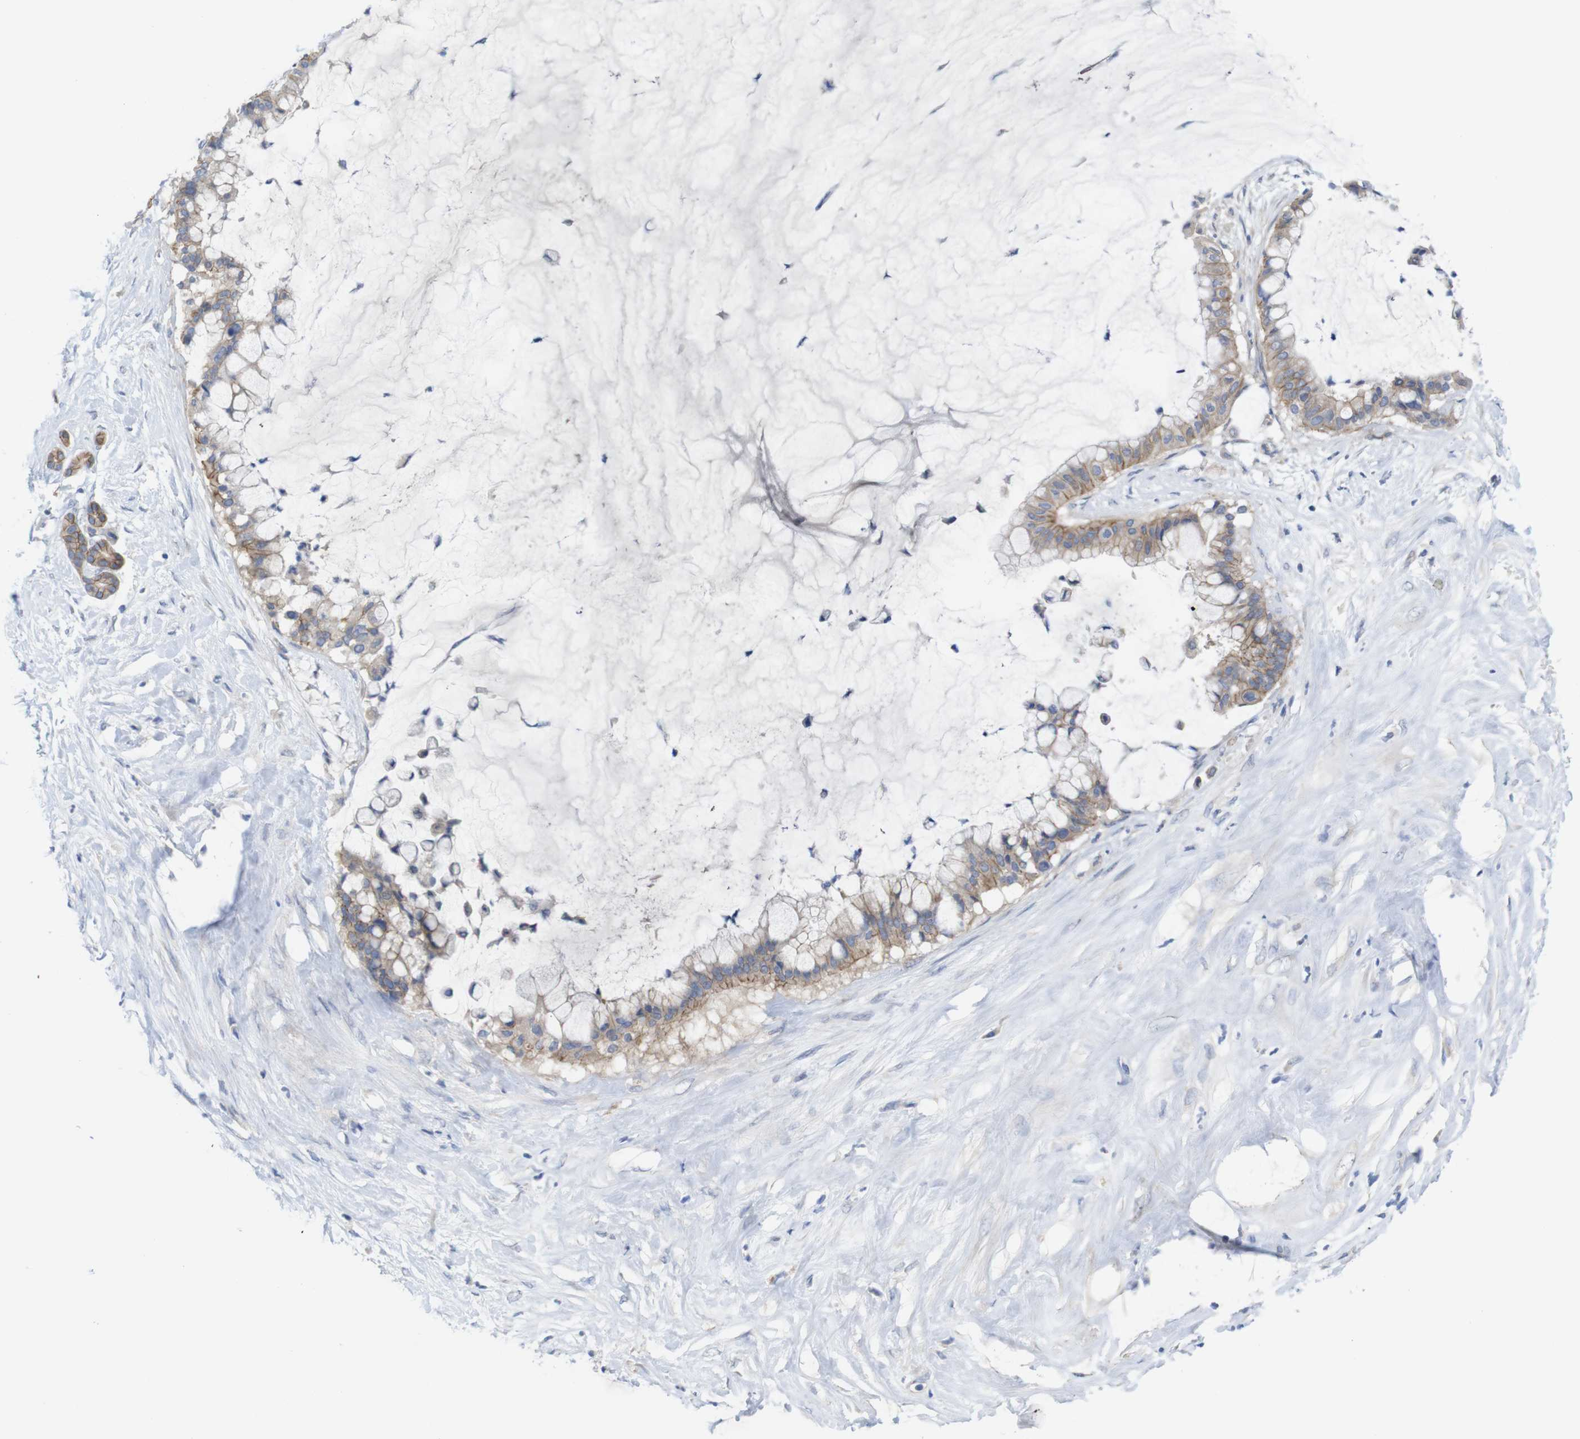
{"staining": {"intensity": "moderate", "quantity": ">75%", "location": "cytoplasmic/membranous"}, "tissue": "pancreatic cancer", "cell_type": "Tumor cells", "image_type": "cancer", "snomed": [{"axis": "morphology", "description": "Adenocarcinoma, NOS"}, {"axis": "topography", "description": "Pancreas"}], "caption": "Immunohistochemistry staining of pancreatic adenocarcinoma, which reveals medium levels of moderate cytoplasmic/membranous expression in approximately >75% of tumor cells indicating moderate cytoplasmic/membranous protein staining. The staining was performed using DAB (brown) for protein detection and nuclei were counterstained in hematoxylin (blue).", "gene": "KIDINS220", "patient": {"sex": "male", "age": 41}}